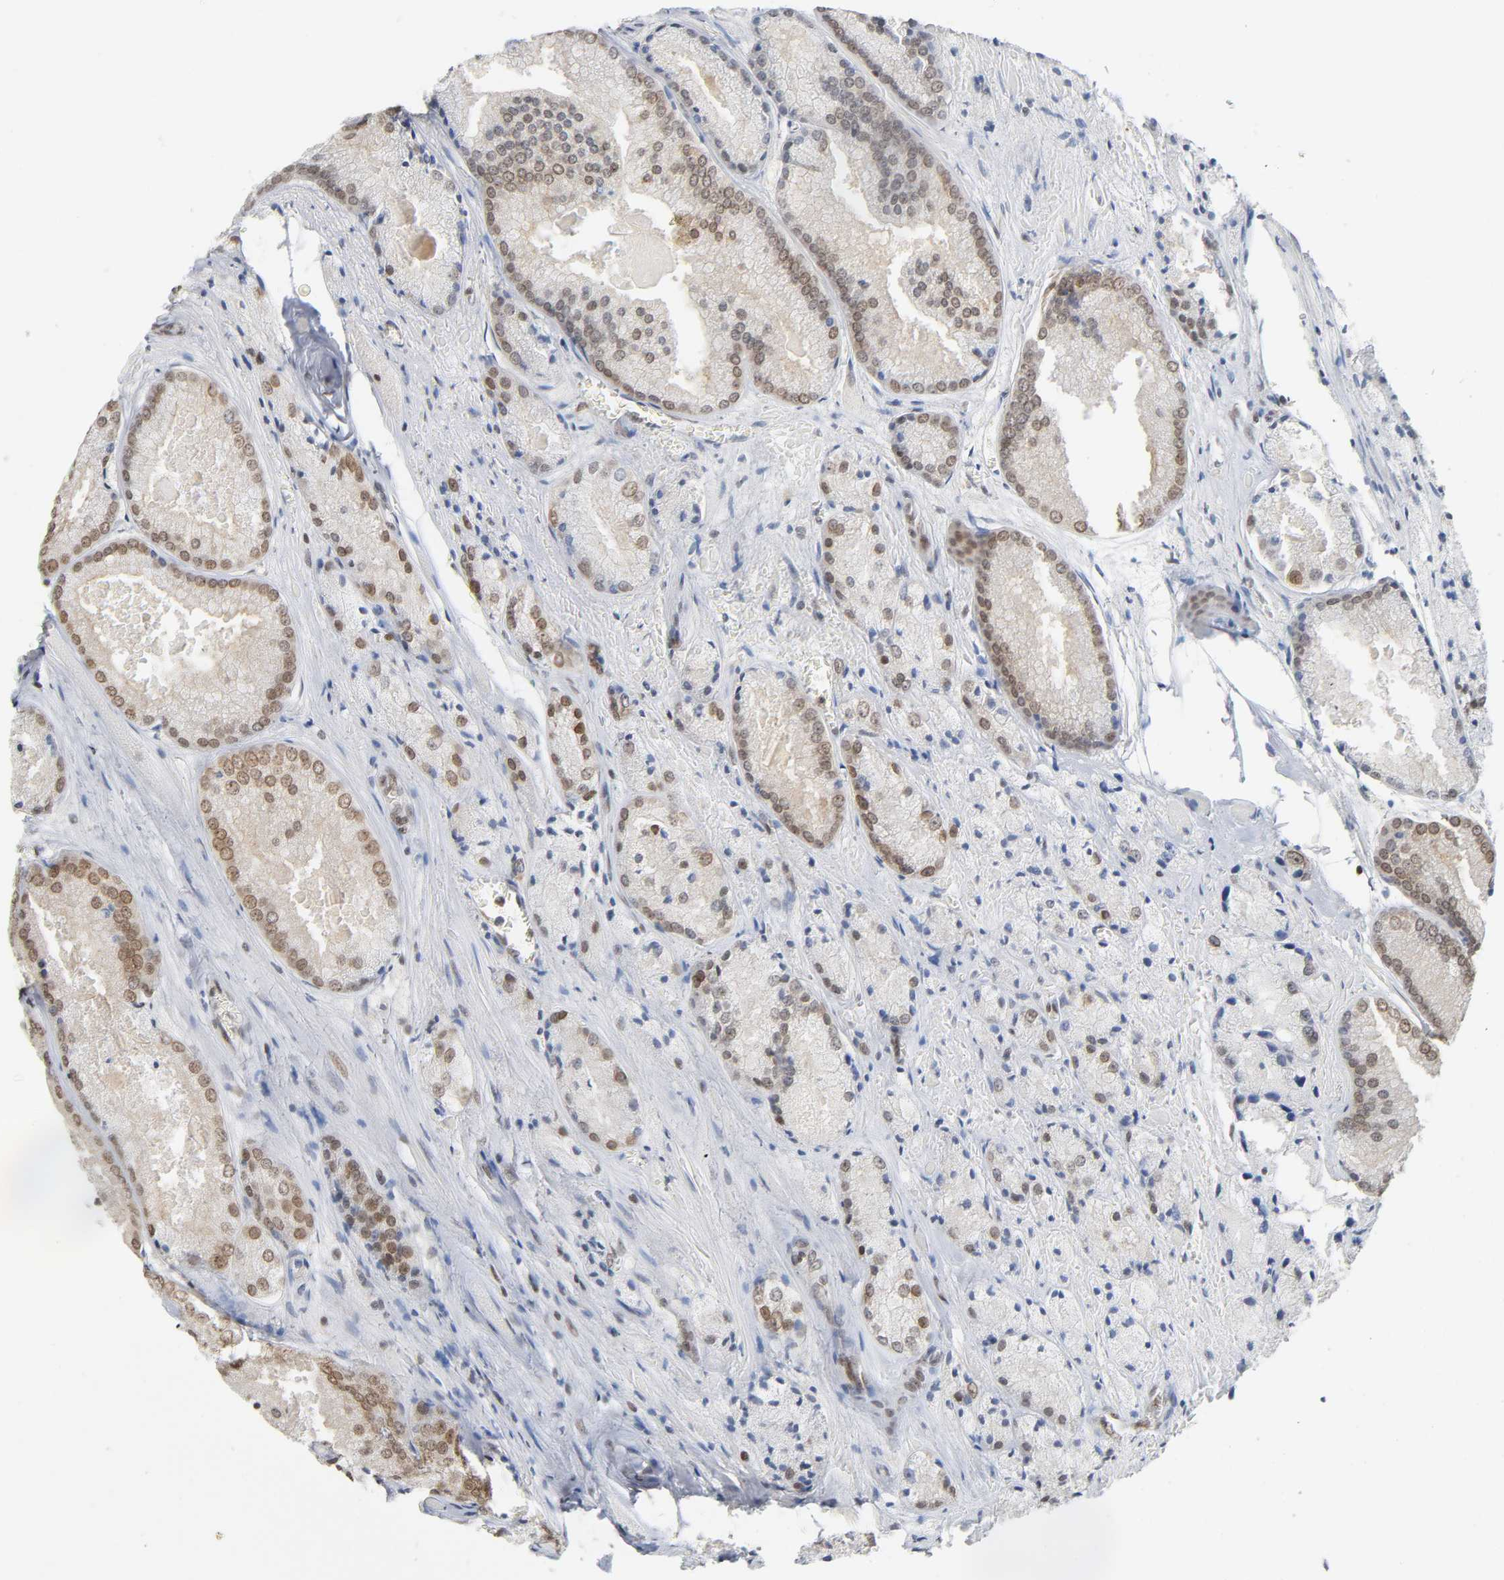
{"staining": {"intensity": "moderate", "quantity": ">75%", "location": "nuclear"}, "tissue": "prostate cancer", "cell_type": "Tumor cells", "image_type": "cancer", "snomed": [{"axis": "morphology", "description": "Adenocarcinoma, Low grade"}, {"axis": "topography", "description": "Prostate"}], "caption": "A high-resolution micrograph shows immunohistochemistry (IHC) staining of prostate cancer (low-grade adenocarcinoma), which exhibits moderate nuclear expression in approximately >75% of tumor cells. (IHC, brightfield microscopy, high magnification).", "gene": "SUMO1", "patient": {"sex": "male", "age": 64}}